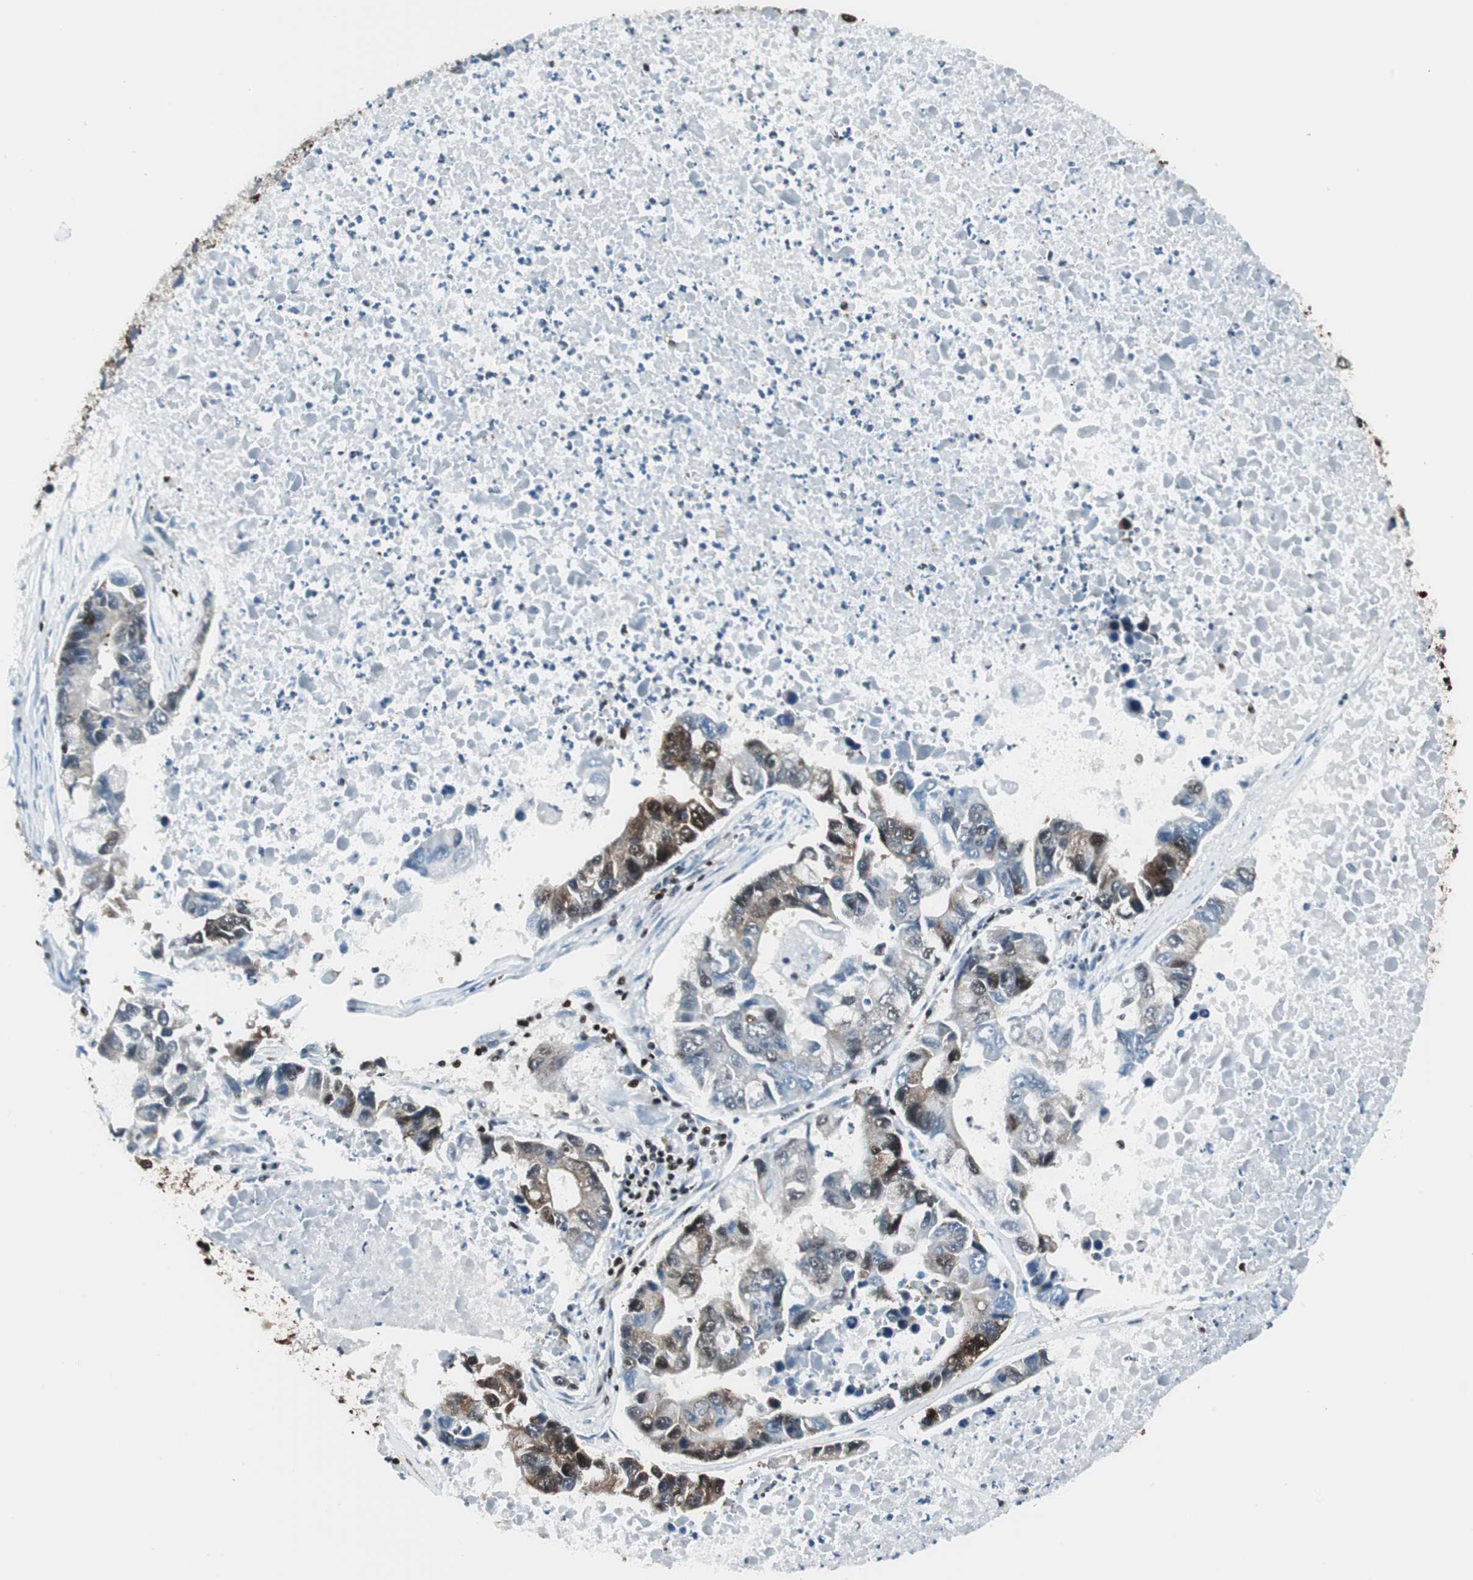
{"staining": {"intensity": "weak", "quantity": ">75%", "location": "cytoplasmic/membranous"}, "tissue": "lung cancer", "cell_type": "Tumor cells", "image_type": "cancer", "snomed": [{"axis": "morphology", "description": "Adenocarcinoma, NOS"}, {"axis": "topography", "description": "Lung"}], "caption": "DAB (3,3'-diaminobenzidine) immunohistochemical staining of human lung cancer demonstrates weak cytoplasmic/membranous protein positivity in approximately >75% of tumor cells.", "gene": "EWSR1", "patient": {"sex": "female", "age": 51}}